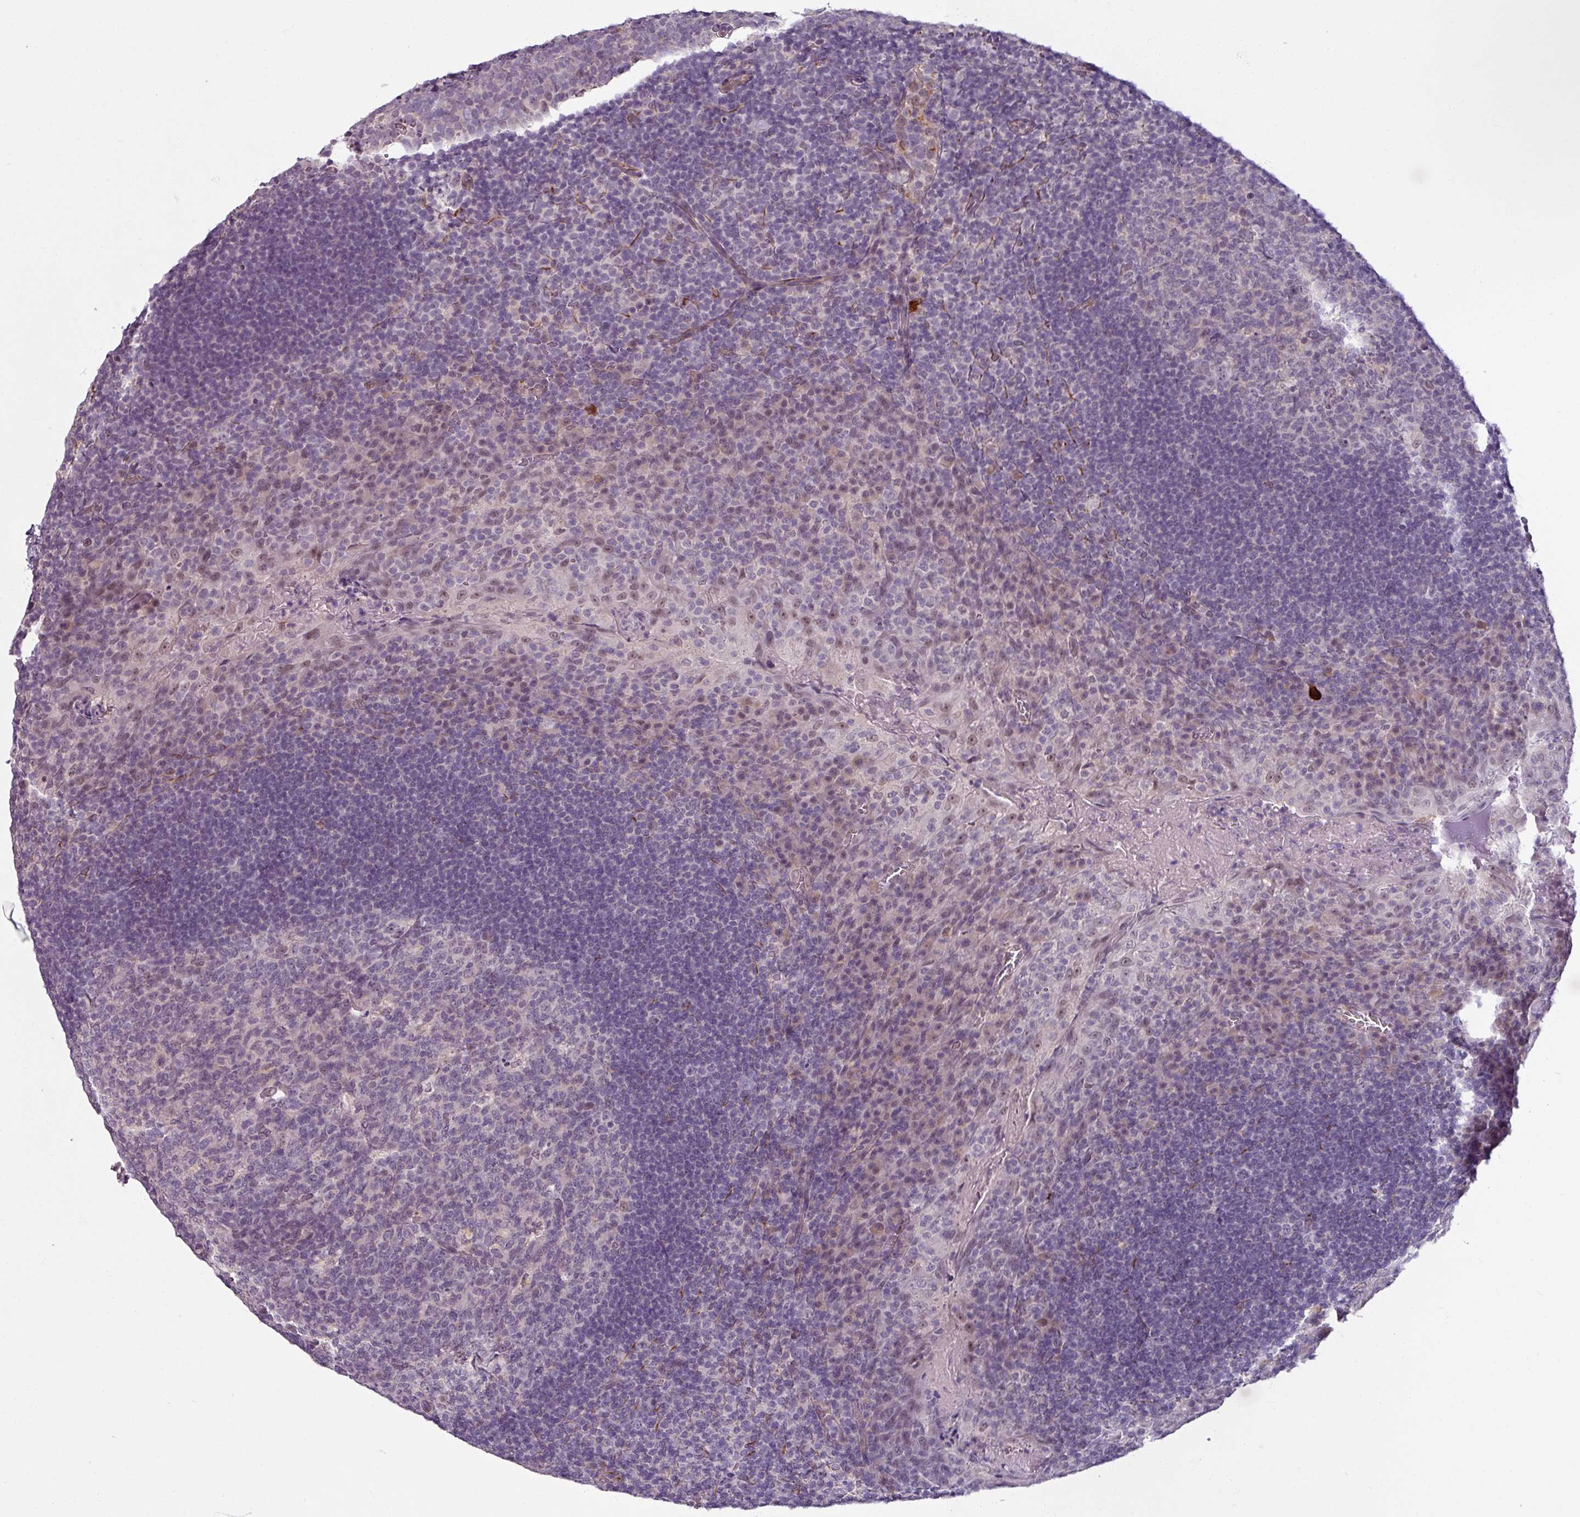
{"staining": {"intensity": "weak", "quantity": "<25%", "location": "nuclear"}, "tissue": "tonsil", "cell_type": "Germinal center cells", "image_type": "normal", "snomed": [{"axis": "morphology", "description": "Normal tissue, NOS"}, {"axis": "topography", "description": "Tonsil"}], "caption": "Immunohistochemical staining of normal human tonsil exhibits no significant expression in germinal center cells. Brightfield microscopy of immunohistochemistry stained with DAB (3,3'-diaminobenzidine) (brown) and hematoxylin (blue), captured at high magnification.", "gene": "UVSSA", "patient": {"sex": "male", "age": 17}}